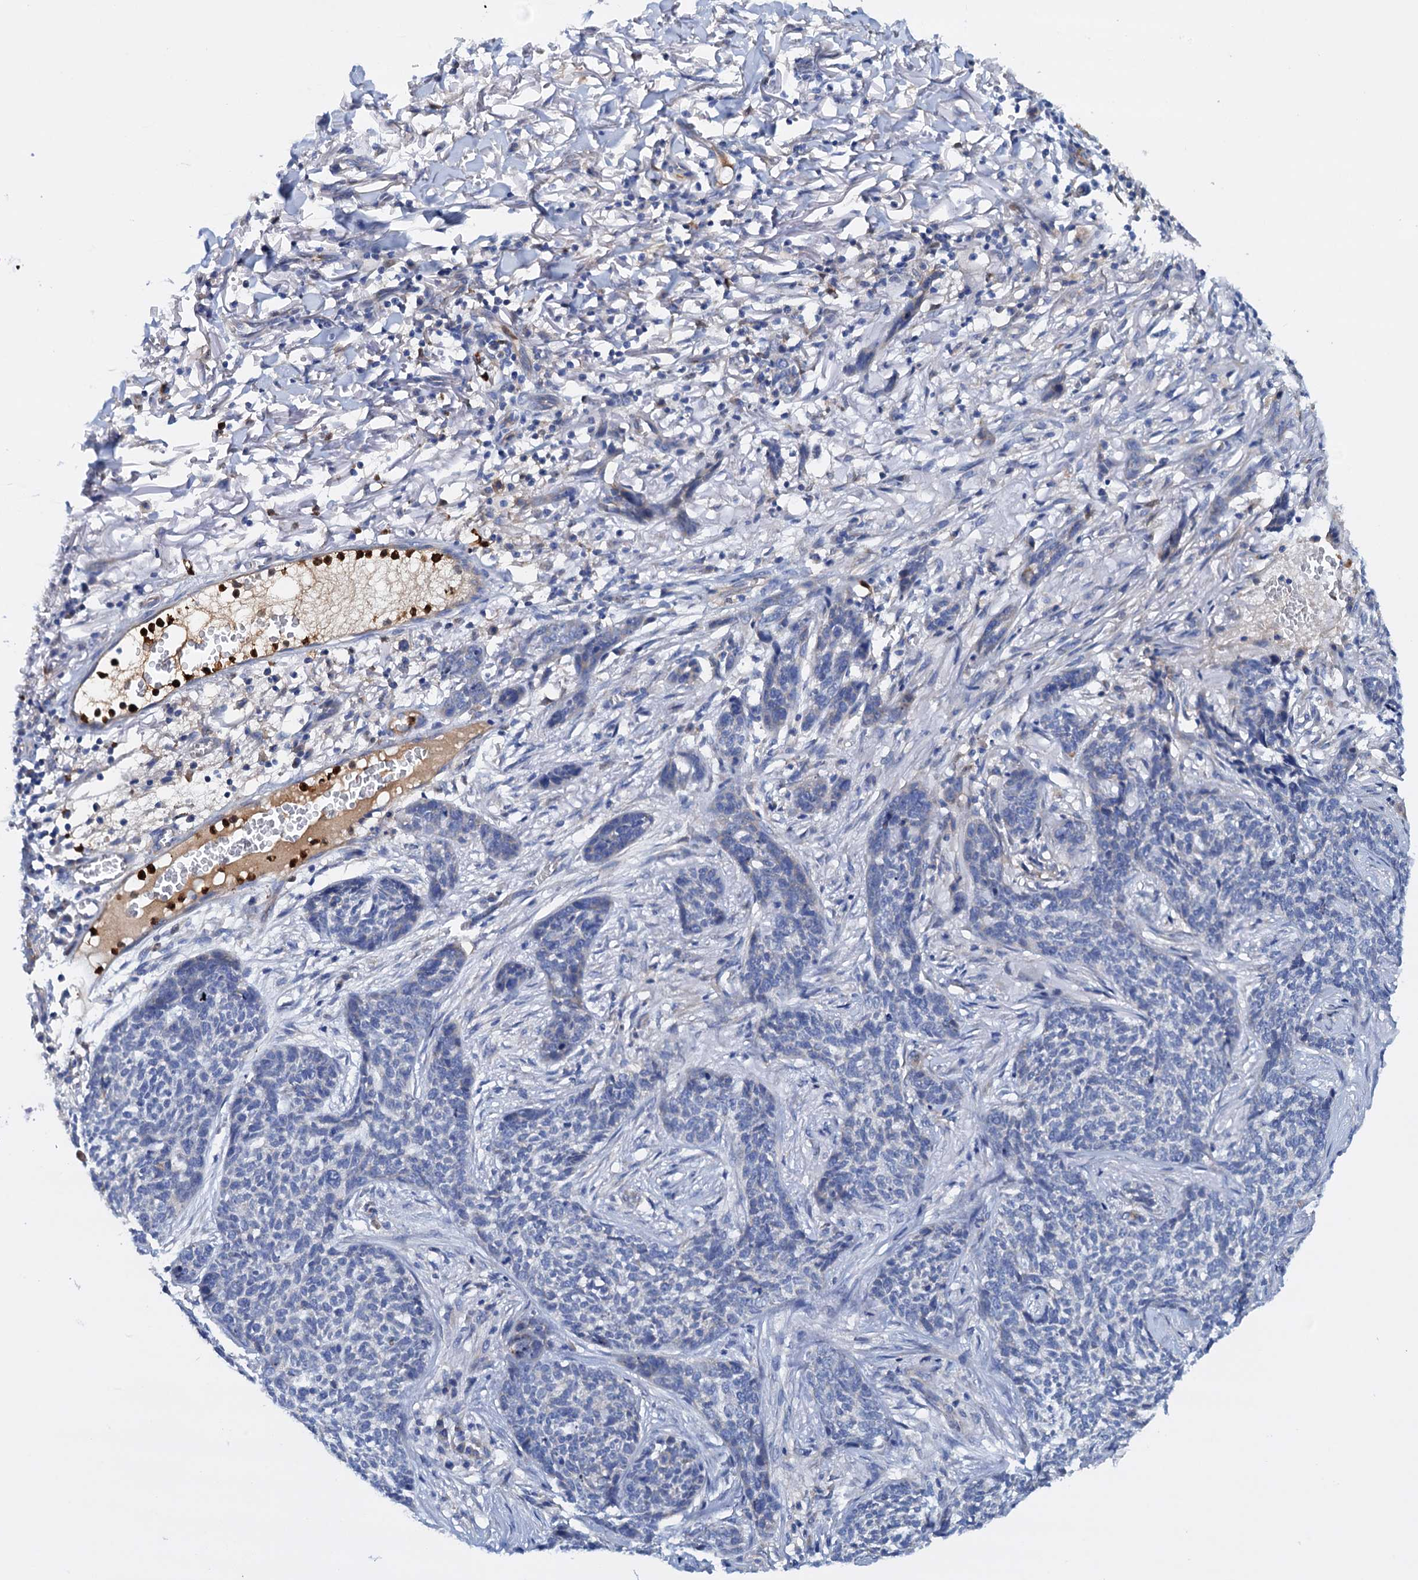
{"staining": {"intensity": "negative", "quantity": "none", "location": "none"}, "tissue": "skin cancer", "cell_type": "Tumor cells", "image_type": "cancer", "snomed": [{"axis": "morphology", "description": "Basal cell carcinoma"}, {"axis": "topography", "description": "Skin"}], "caption": "Immunohistochemical staining of skin cancer (basal cell carcinoma) displays no significant staining in tumor cells.", "gene": "RASSF9", "patient": {"sex": "male", "age": 85}}